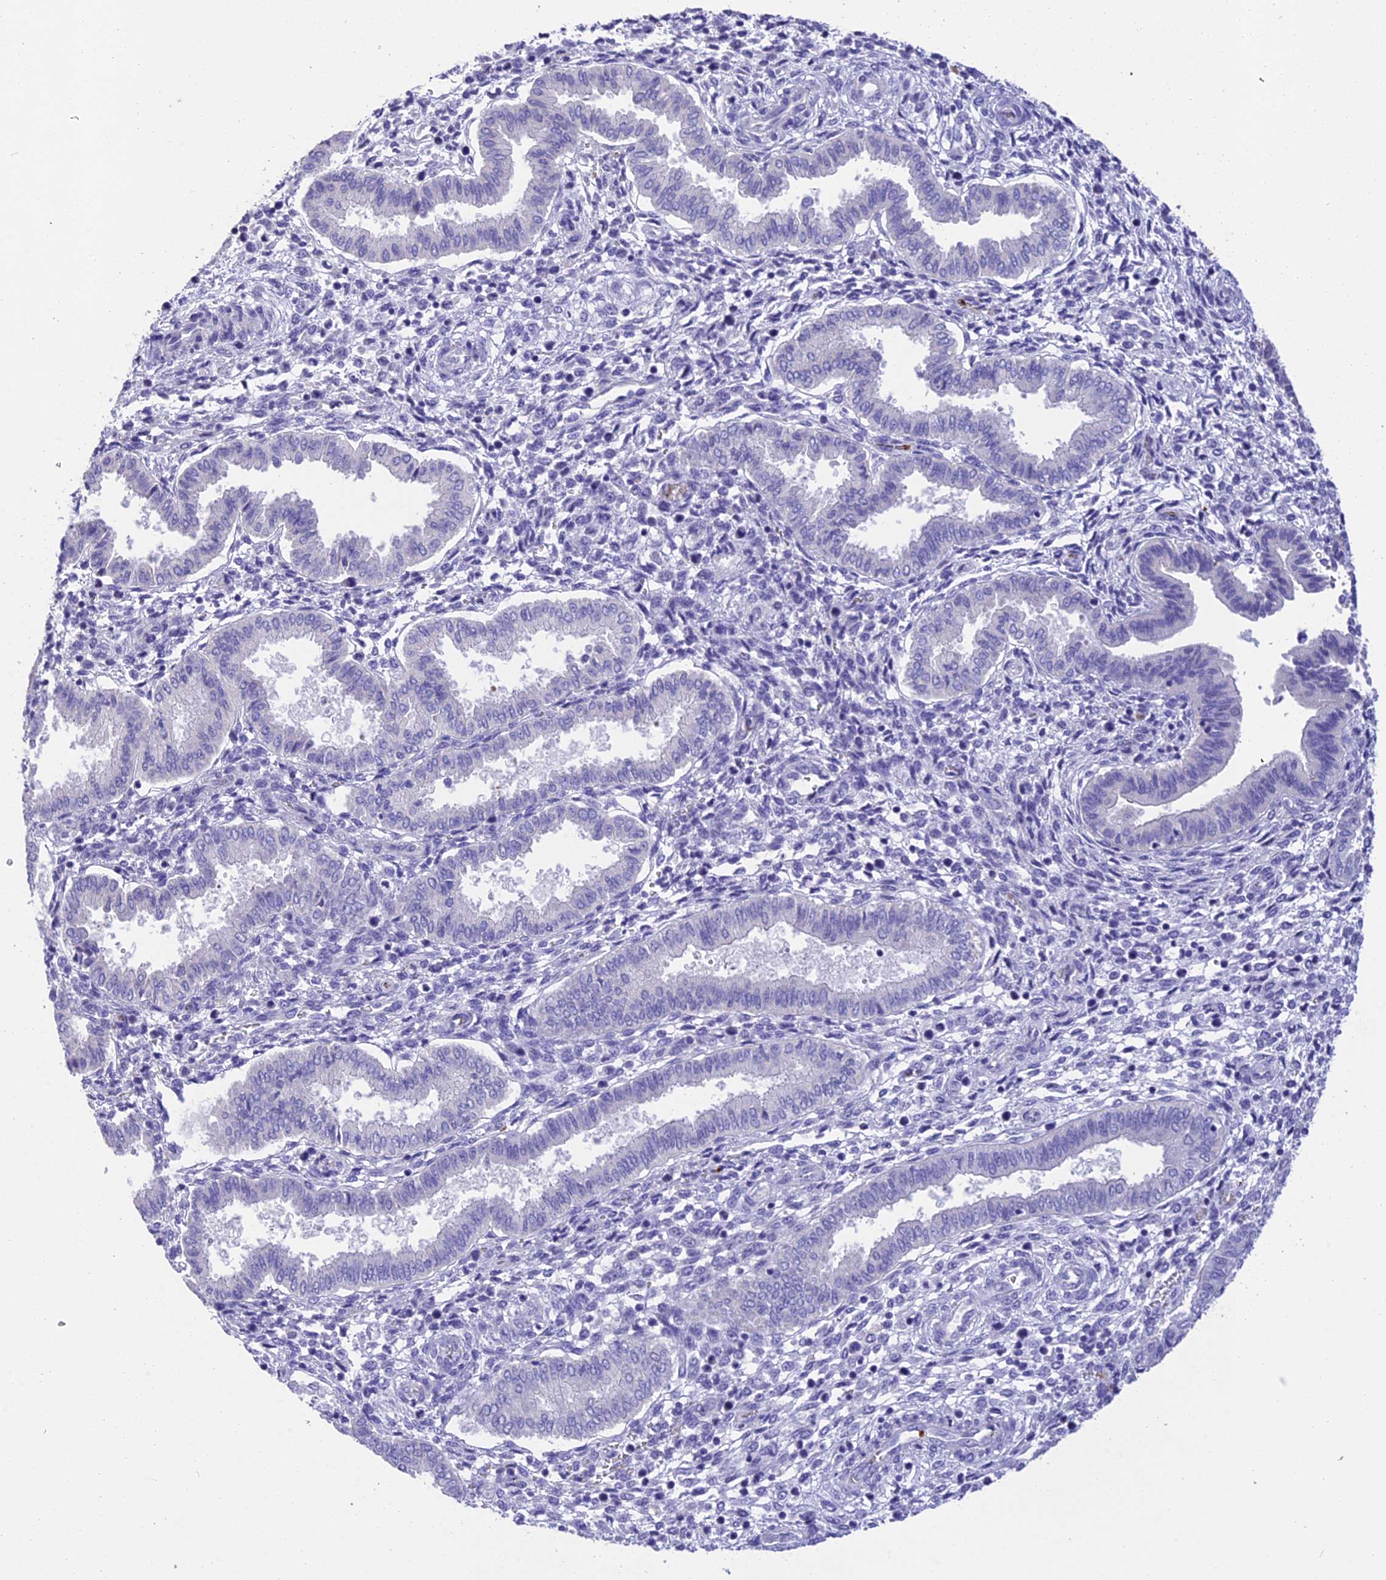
{"staining": {"intensity": "negative", "quantity": "none", "location": "none"}, "tissue": "endometrium", "cell_type": "Cells in endometrial stroma", "image_type": "normal", "snomed": [{"axis": "morphology", "description": "Normal tissue, NOS"}, {"axis": "topography", "description": "Endometrium"}], "caption": "A micrograph of human endometrium is negative for staining in cells in endometrial stroma. (IHC, brightfield microscopy, high magnification).", "gene": "TNNC2", "patient": {"sex": "female", "age": 24}}